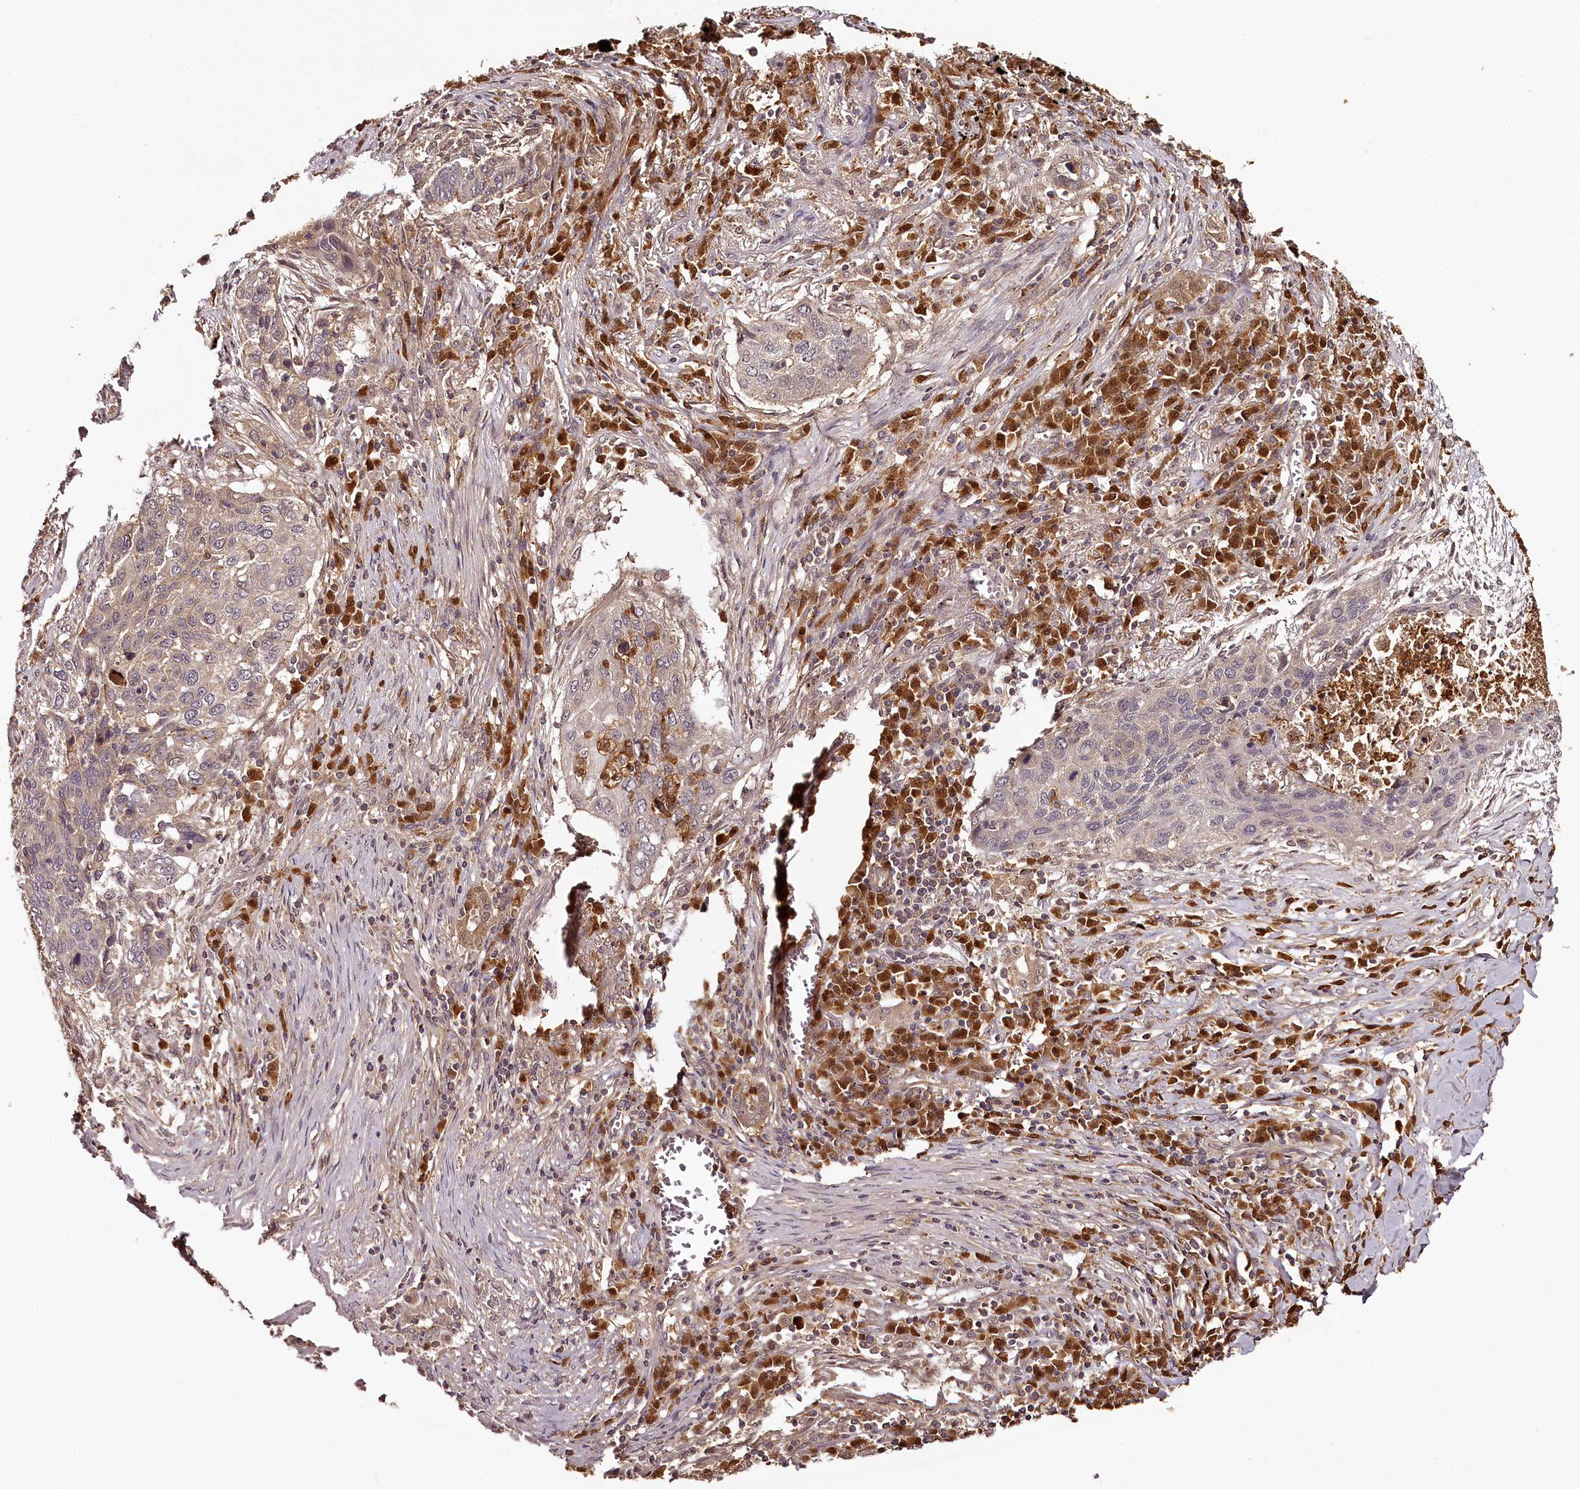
{"staining": {"intensity": "negative", "quantity": "none", "location": "none"}, "tissue": "lung cancer", "cell_type": "Tumor cells", "image_type": "cancer", "snomed": [{"axis": "morphology", "description": "Squamous cell carcinoma, NOS"}, {"axis": "topography", "description": "Lung"}], "caption": "Squamous cell carcinoma (lung) stained for a protein using immunohistochemistry exhibits no staining tumor cells.", "gene": "TTC12", "patient": {"sex": "female", "age": 63}}